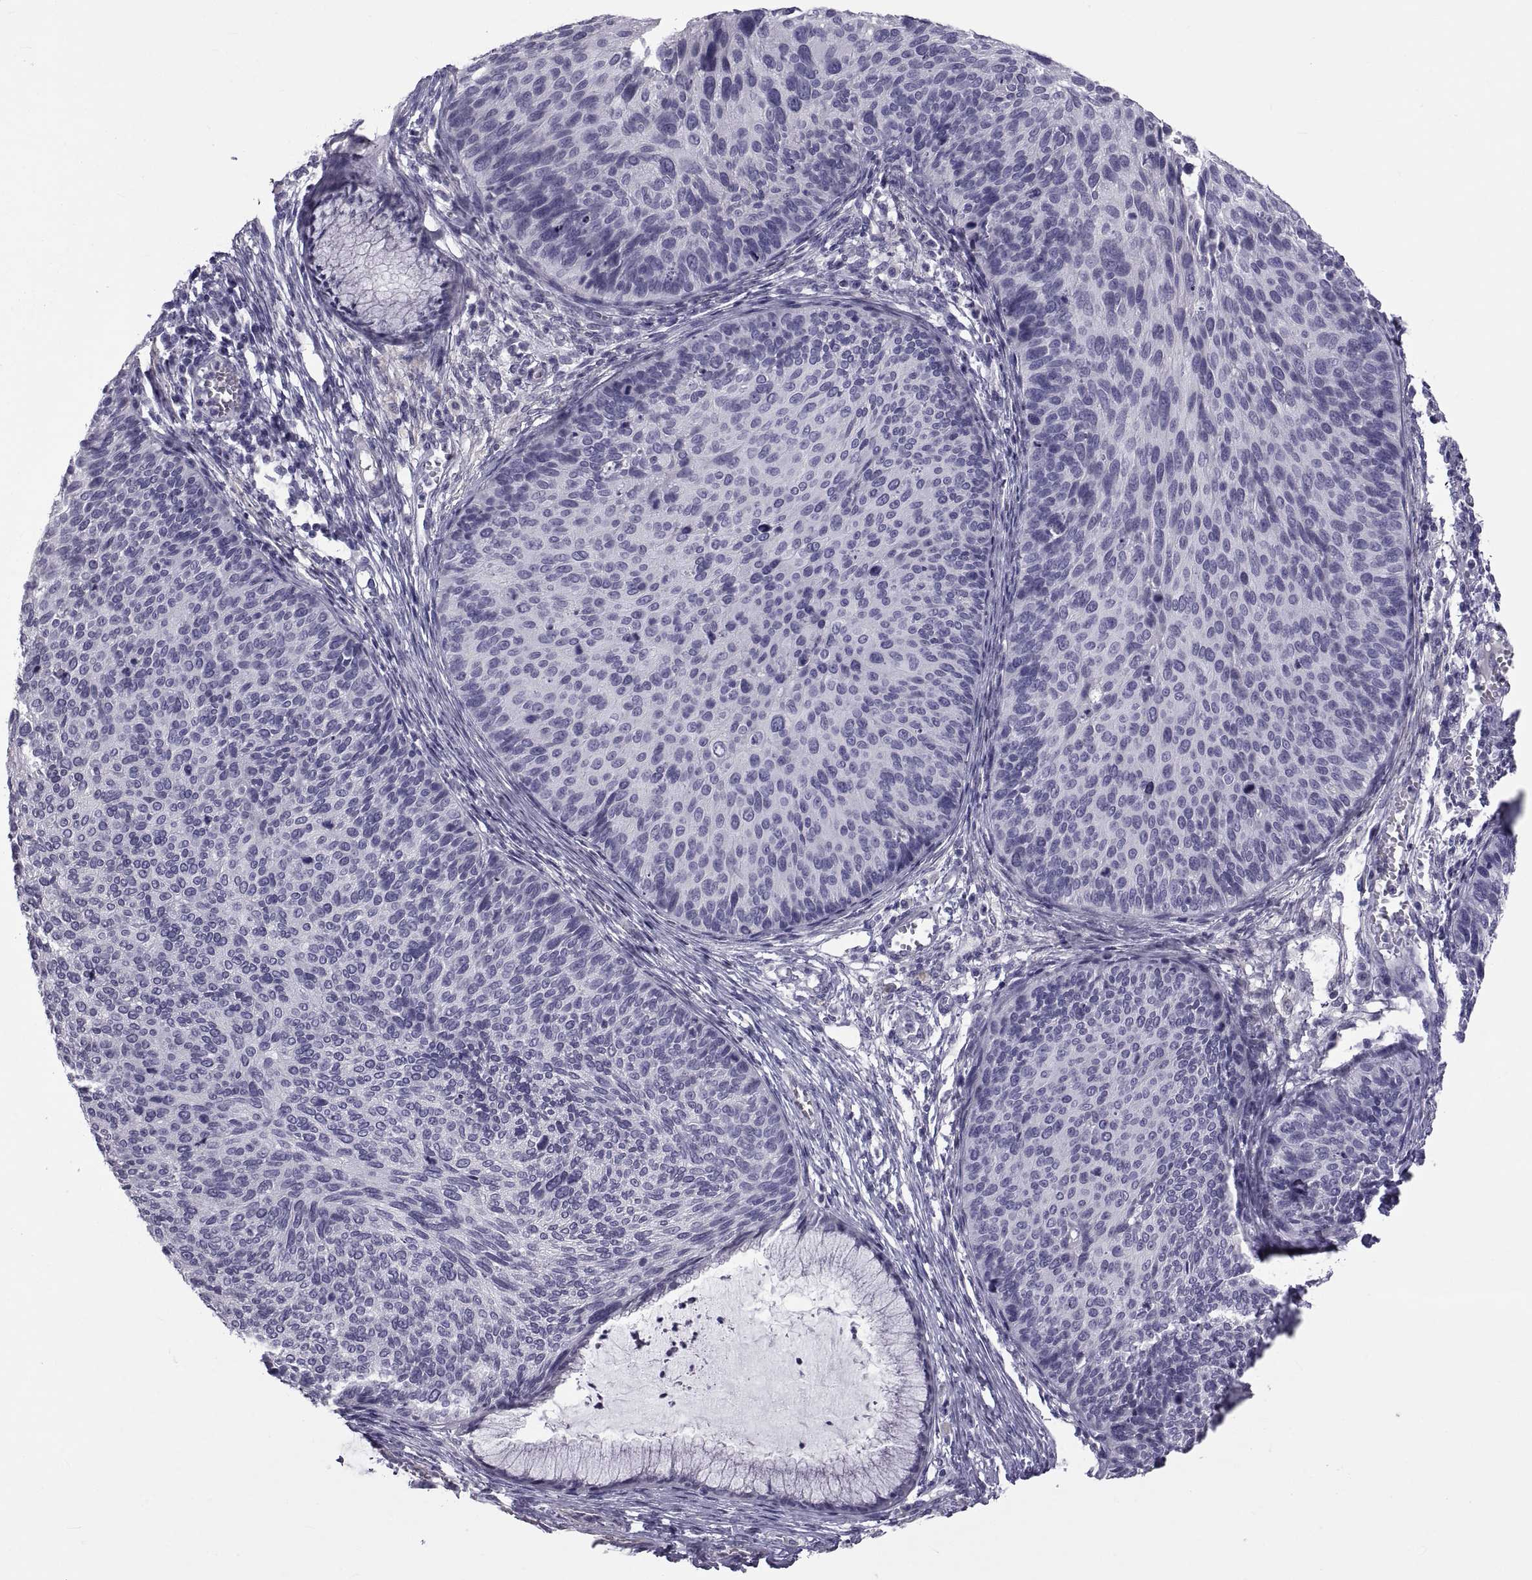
{"staining": {"intensity": "negative", "quantity": "none", "location": "none"}, "tissue": "cervical cancer", "cell_type": "Tumor cells", "image_type": "cancer", "snomed": [{"axis": "morphology", "description": "Squamous cell carcinoma, NOS"}, {"axis": "topography", "description": "Cervix"}], "caption": "Cervical squamous cell carcinoma was stained to show a protein in brown. There is no significant positivity in tumor cells.", "gene": "MAGEB1", "patient": {"sex": "female", "age": 36}}